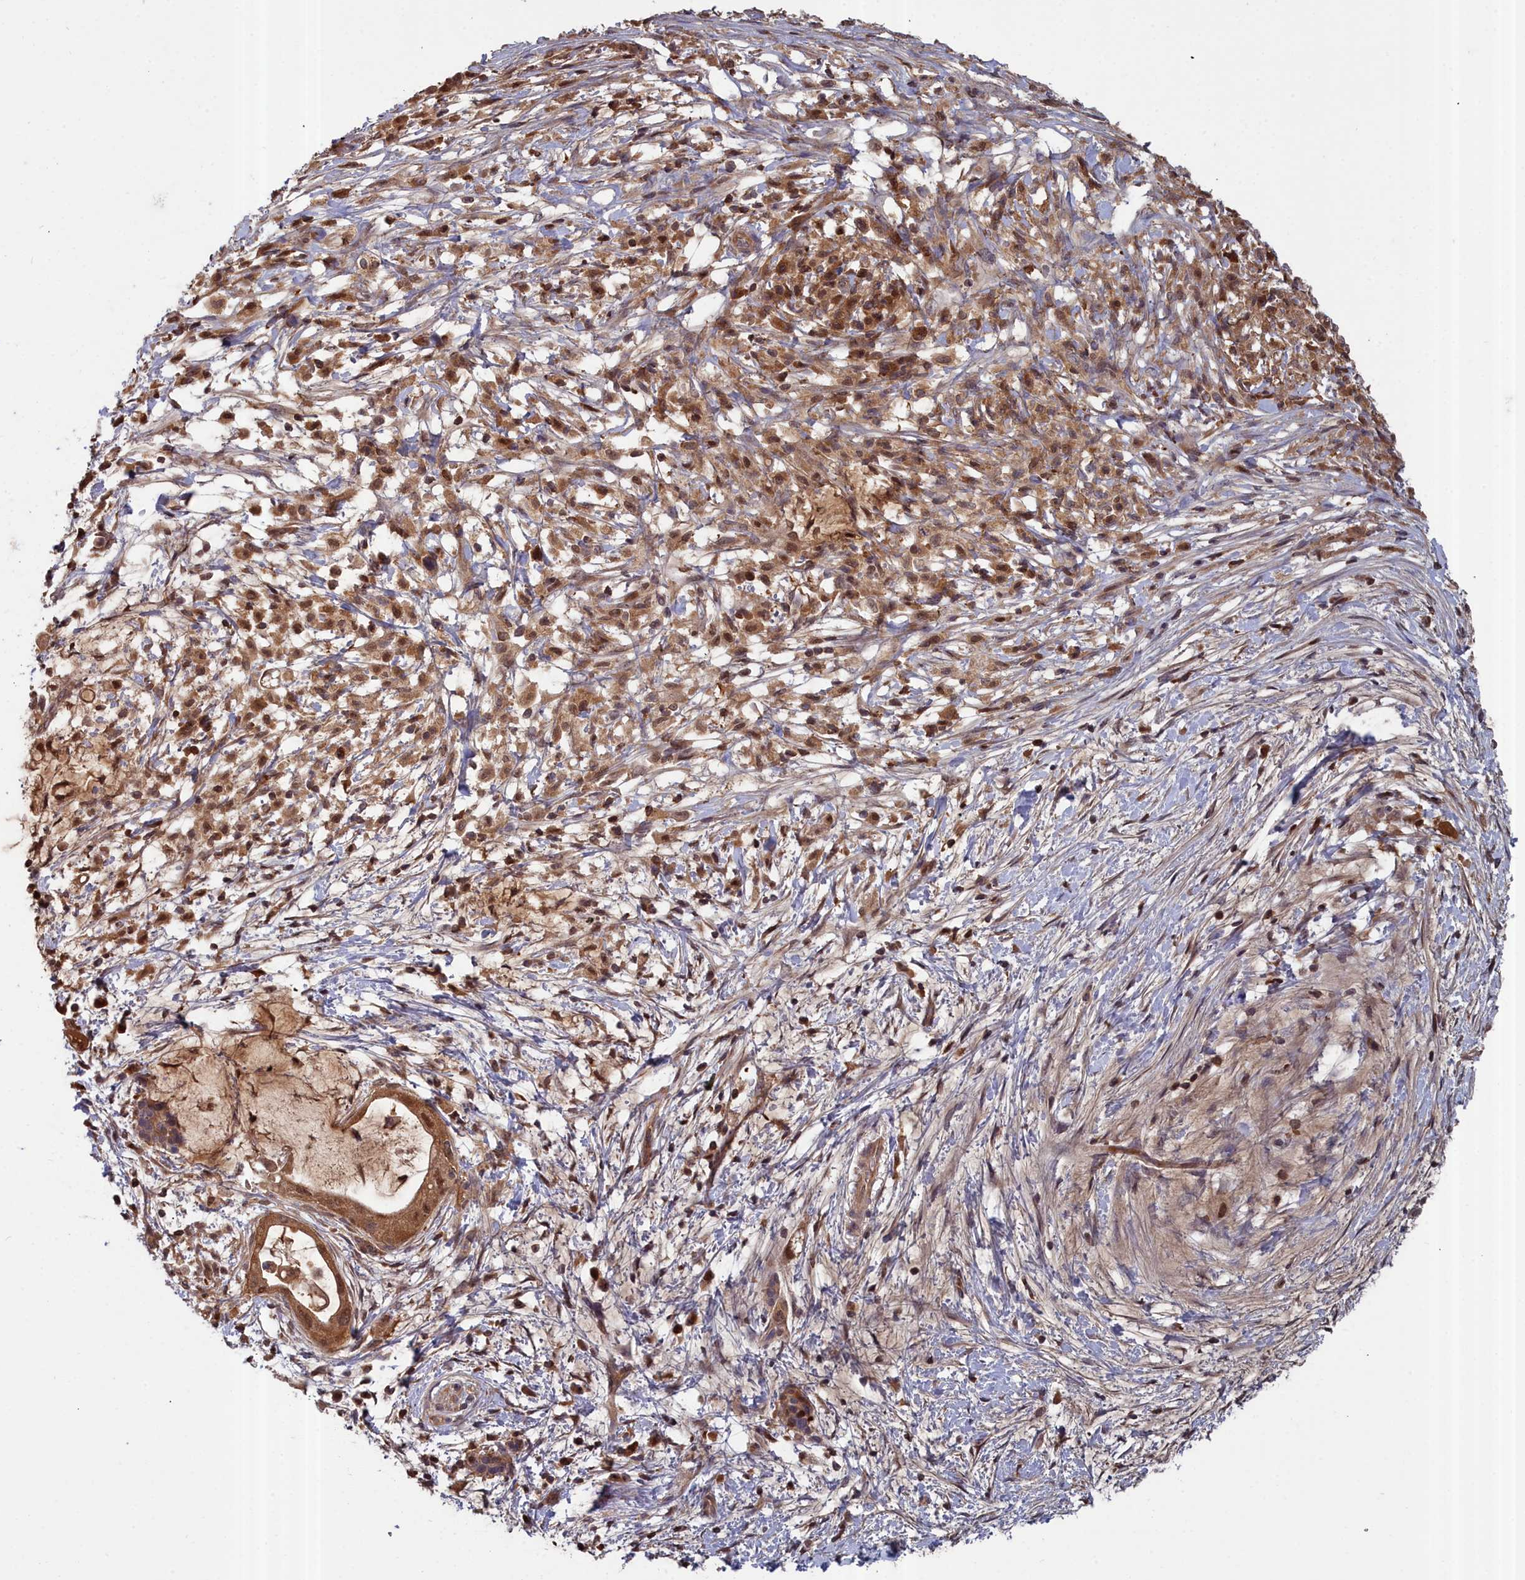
{"staining": {"intensity": "moderate", "quantity": ">75%", "location": "cytoplasmic/membranous,nuclear"}, "tissue": "pancreatic cancer", "cell_type": "Tumor cells", "image_type": "cancer", "snomed": [{"axis": "morphology", "description": "Adenocarcinoma, NOS"}, {"axis": "topography", "description": "Pancreas"}], "caption": "IHC micrograph of neoplastic tissue: adenocarcinoma (pancreatic) stained using immunohistochemistry (IHC) shows medium levels of moderate protein expression localized specifically in the cytoplasmic/membranous and nuclear of tumor cells, appearing as a cytoplasmic/membranous and nuclear brown color.", "gene": "GFRA2", "patient": {"sex": "male", "age": 48}}